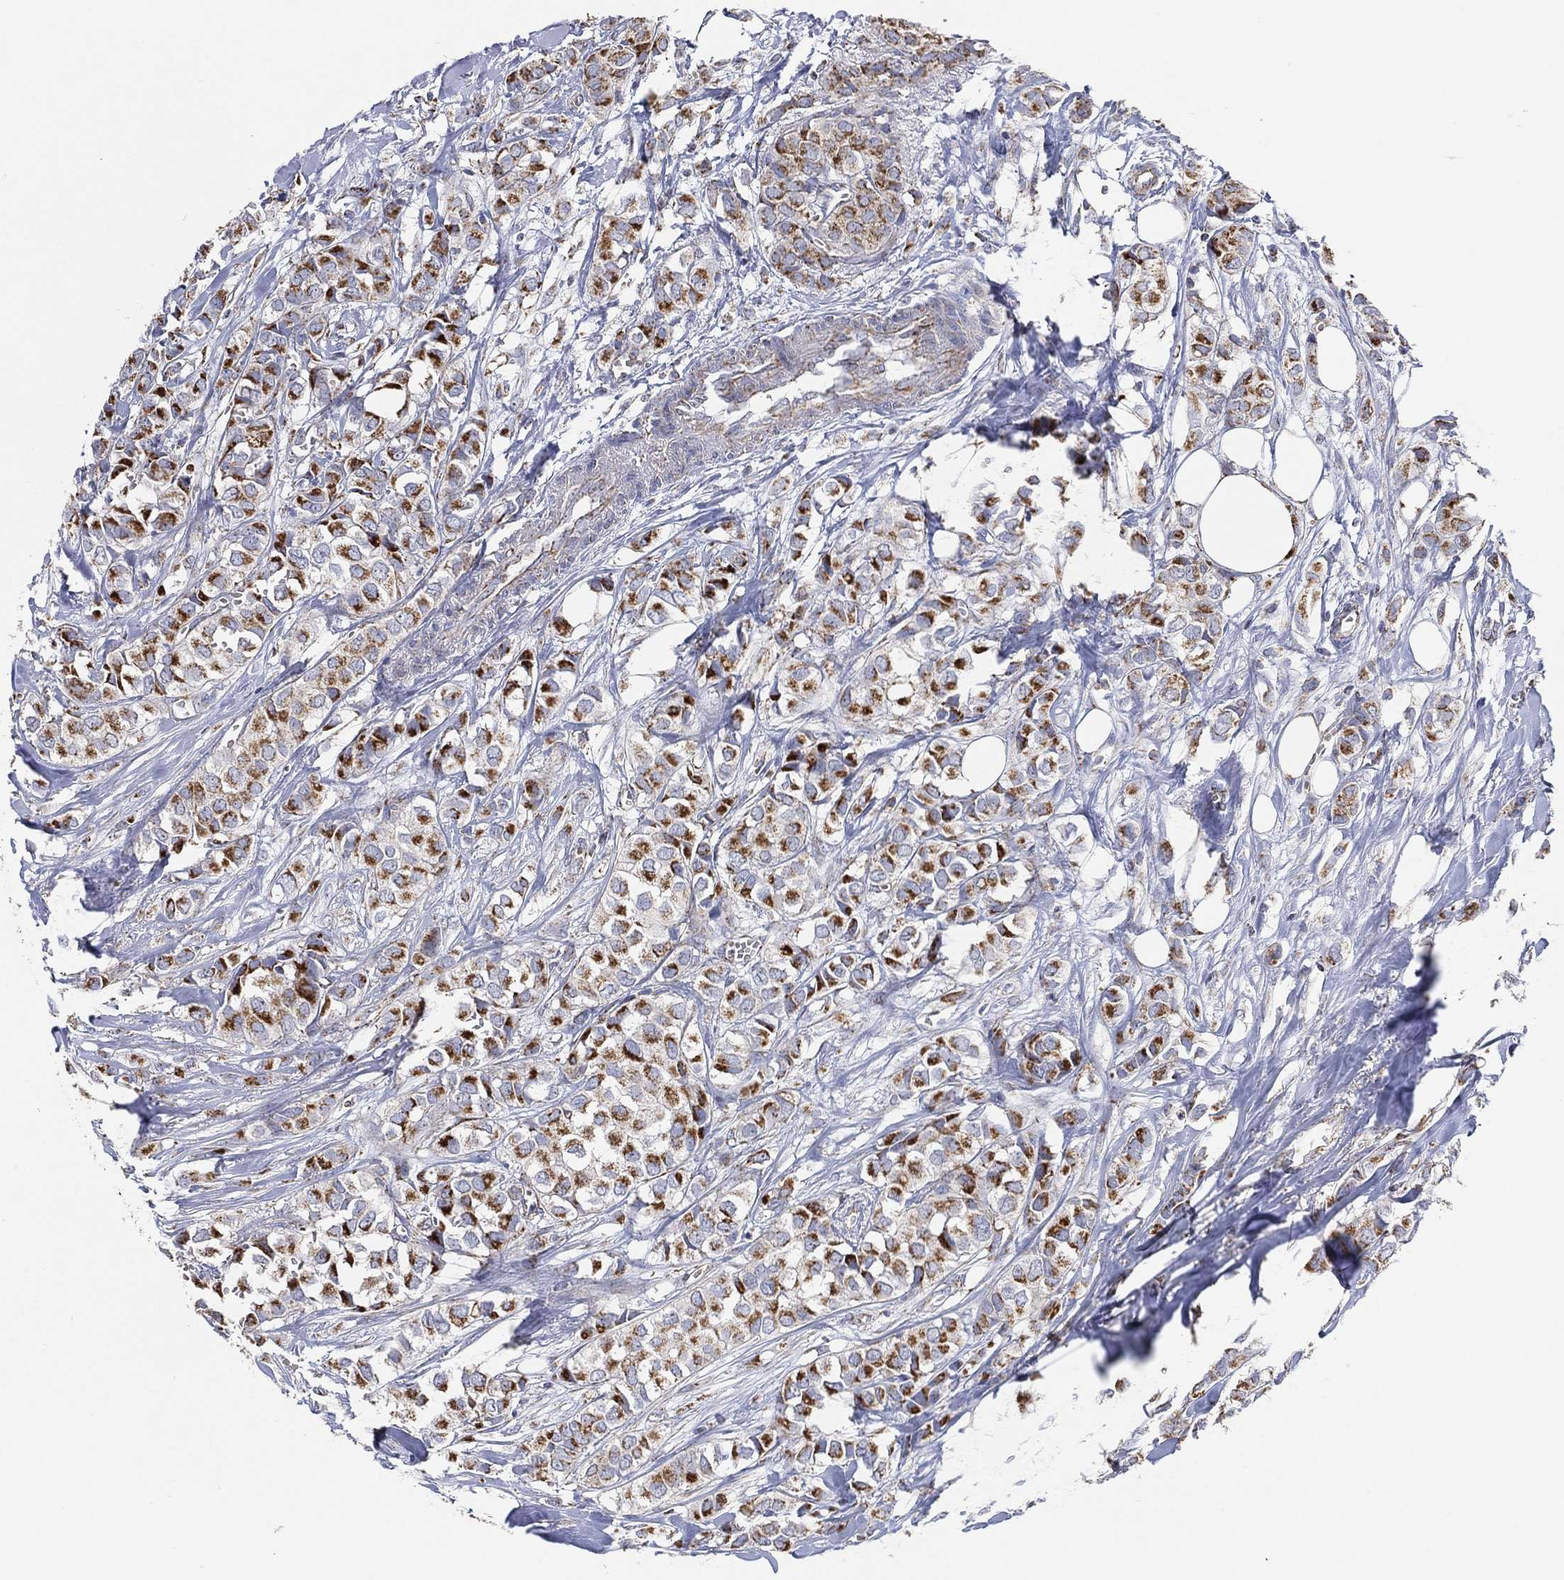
{"staining": {"intensity": "strong", "quantity": ">75%", "location": "cytoplasmic/membranous"}, "tissue": "breast cancer", "cell_type": "Tumor cells", "image_type": "cancer", "snomed": [{"axis": "morphology", "description": "Duct carcinoma"}, {"axis": "topography", "description": "Breast"}], "caption": "Breast cancer was stained to show a protein in brown. There is high levels of strong cytoplasmic/membranous expression in approximately >75% of tumor cells. The protein is shown in brown color, while the nuclei are stained blue.", "gene": "GCAT", "patient": {"sex": "female", "age": 85}}